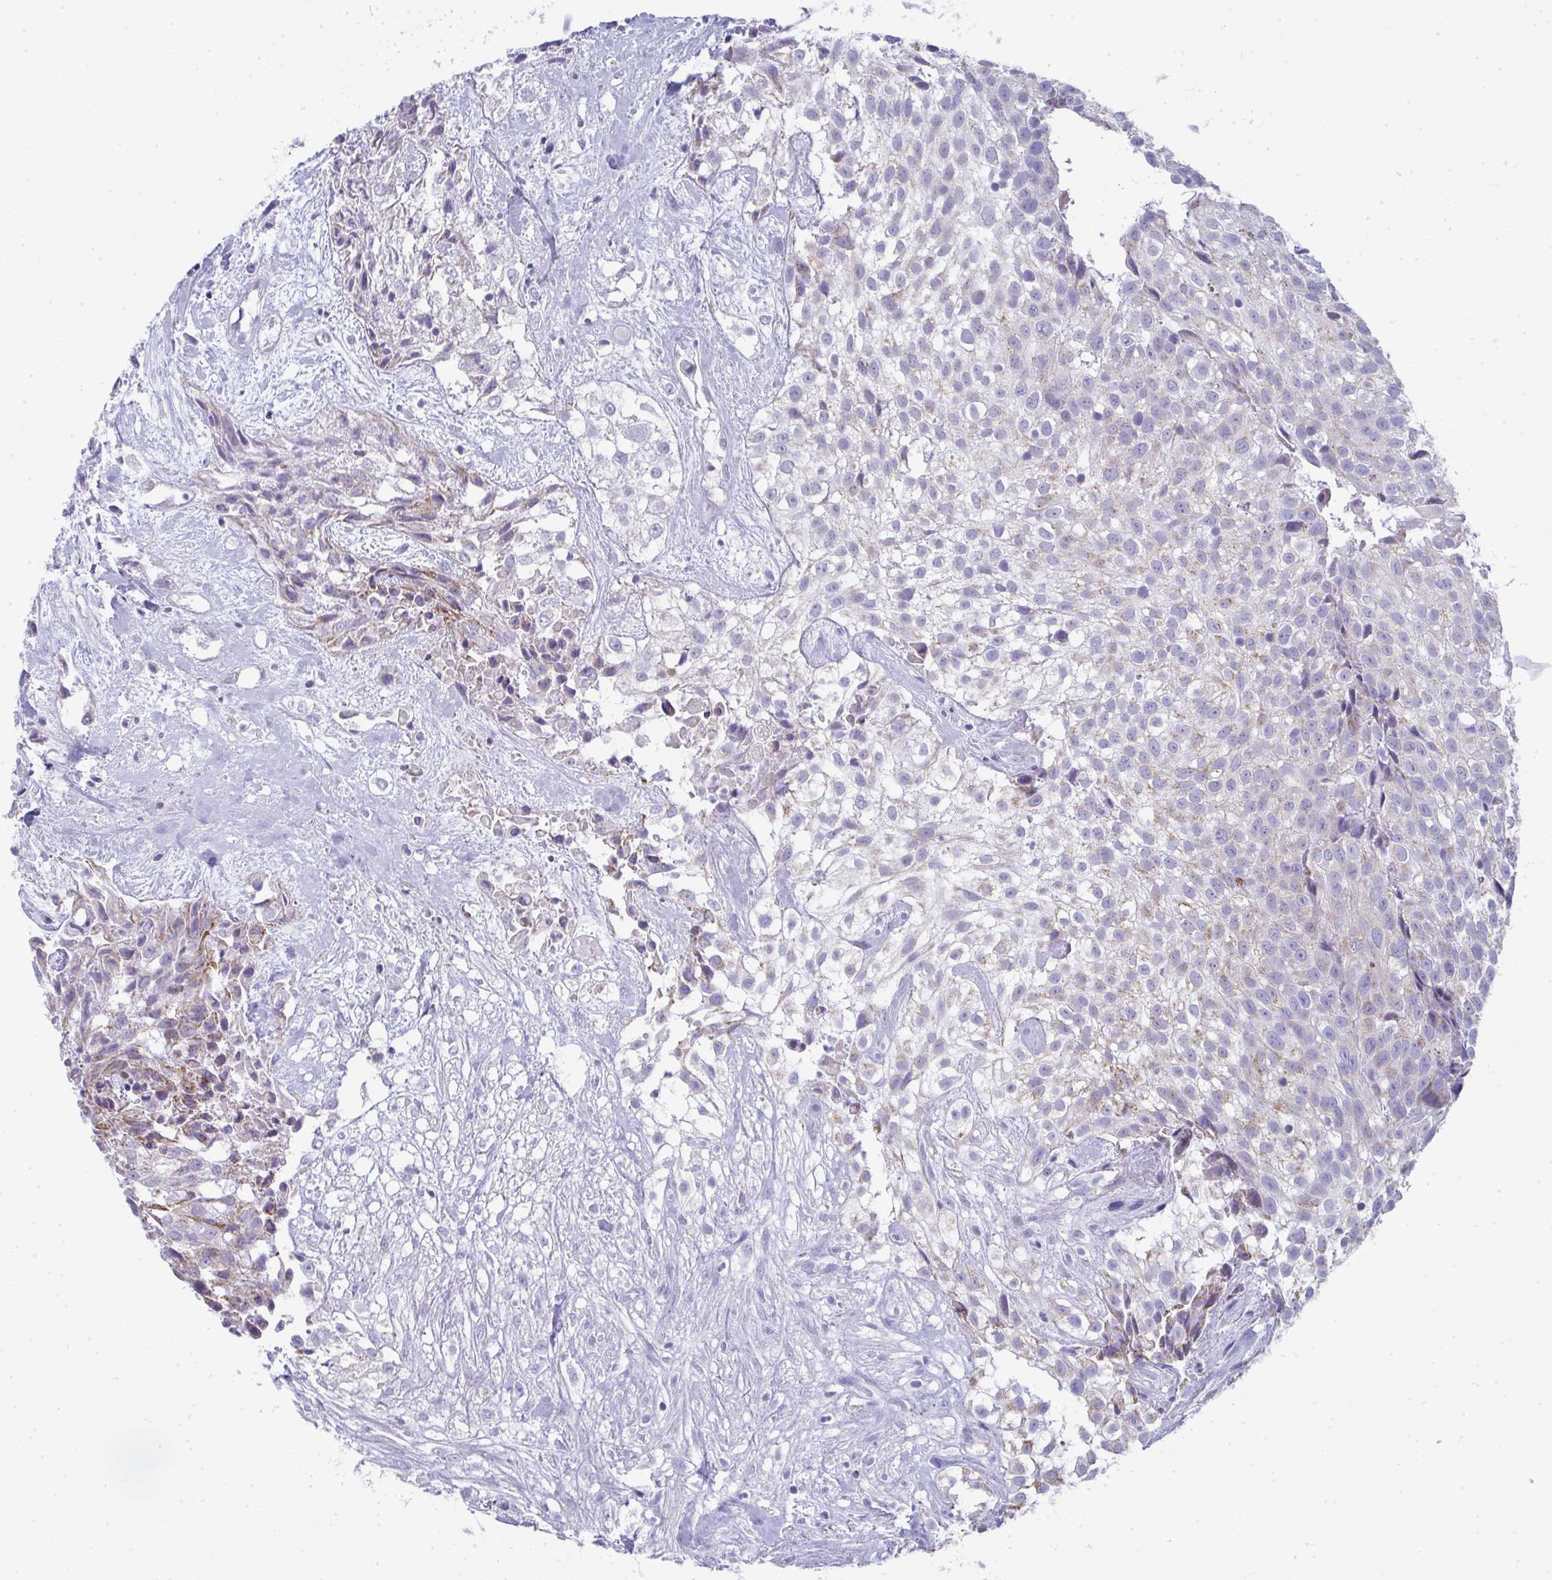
{"staining": {"intensity": "moderate", "quantity": "<25%", "location": "cytoplasmic/membranous"}, "tissue": "urothelial cancer", "cell_type": "Tumor cells", "image_type": "cancer", "snomed": [{"axis": "morphology", "description": "Urothelial carcinoma, High grade"}, {"axis": "topography", "description": "Urinary bladder"}], "caption": "Protein analysis of urothelial cancer tissue shows moderate cytoplasmic/membranous staining in approximately <25% of tumor cells.", "gene": "SLC6A1", "patient": {"sex": "male", "age": 56}}